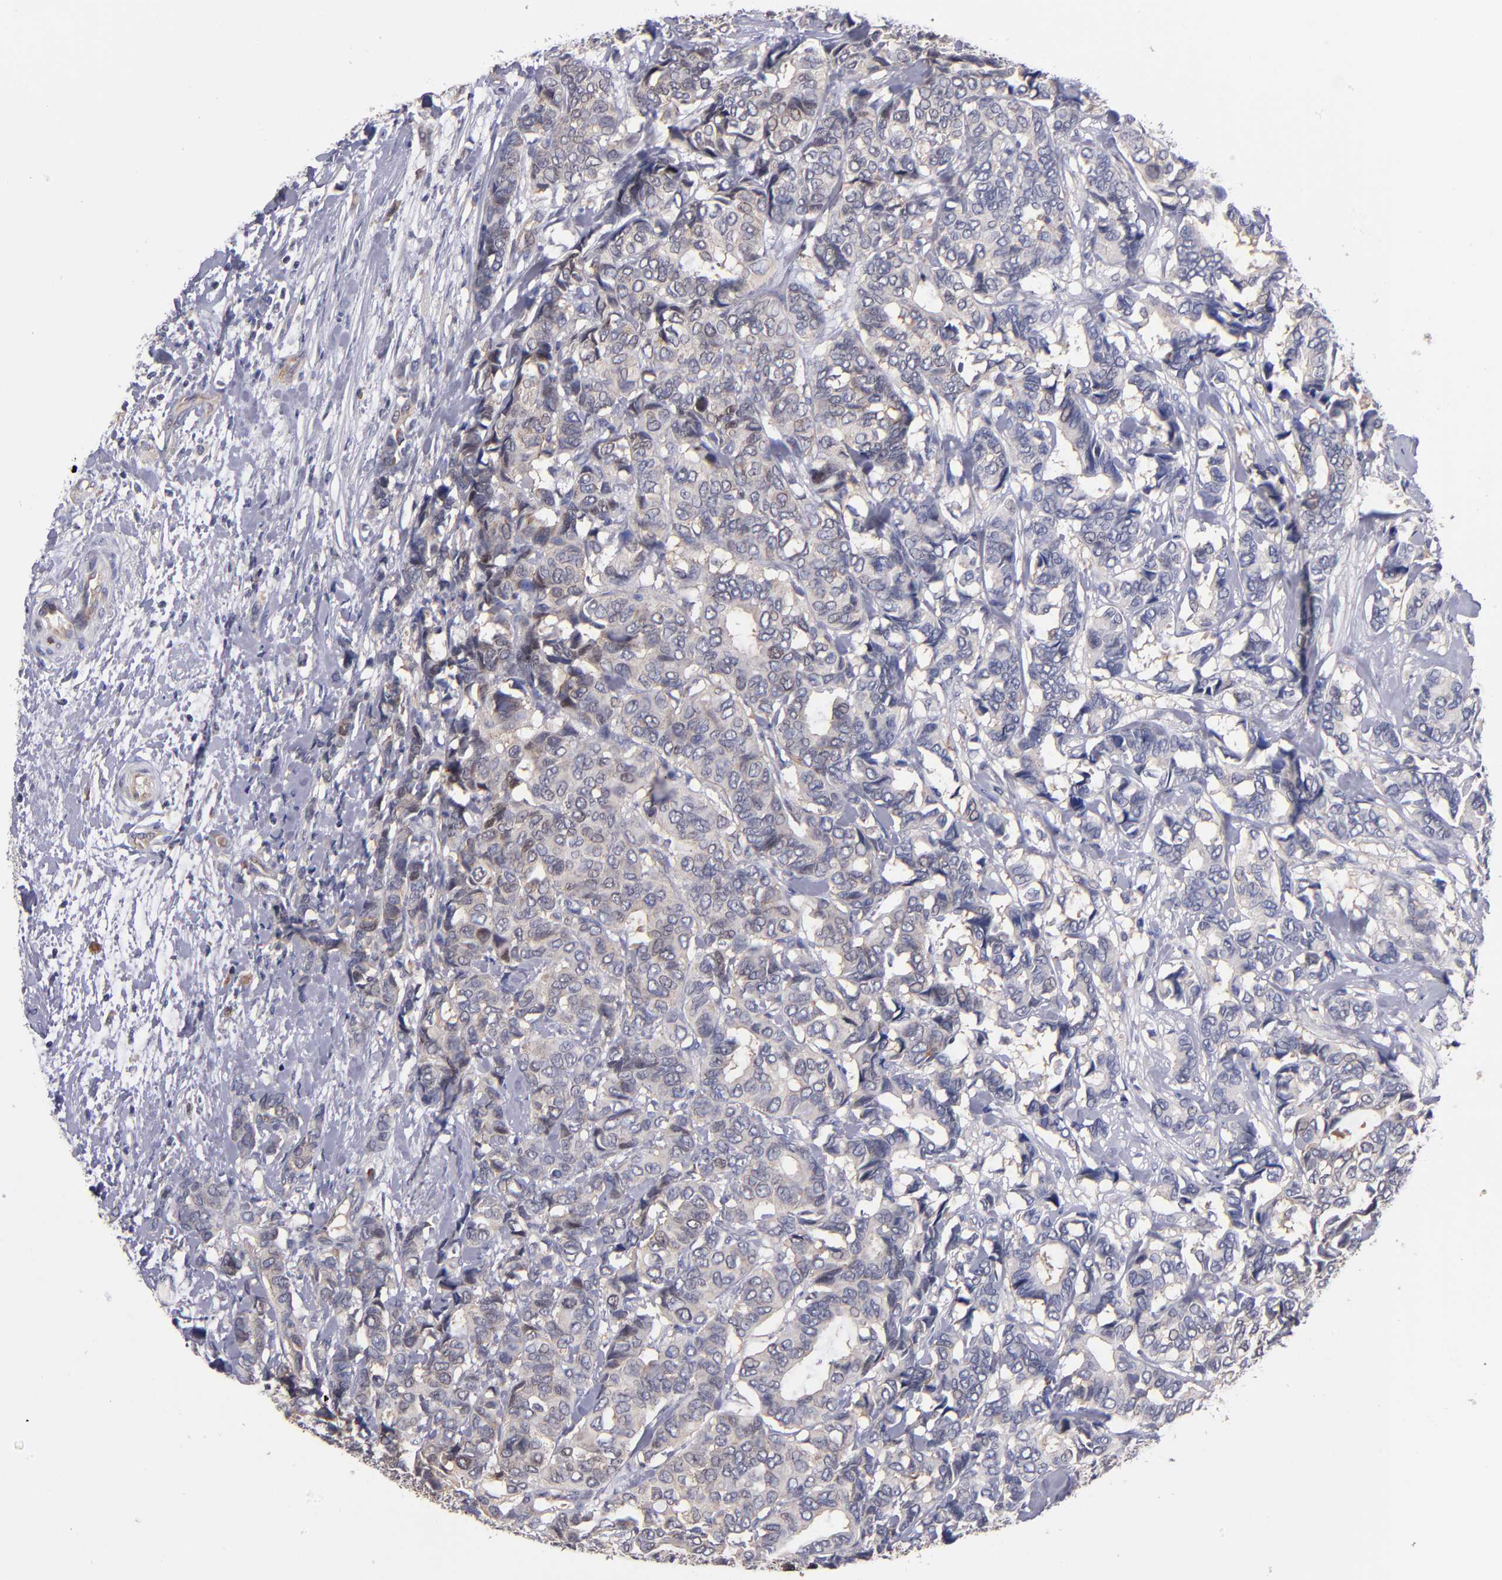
{"staining": {"intensity": "weak", "quantity": ">75%", "location": "cytoplasmic/membranous"}, "tissue": "breast cancer", "cell_type": "Tumor cells", "image_type": "cancer", "snomed": [{"axis": "morphology", "description": "Duct carcinoma"}, {"axis": "topography", "description": "Breast"}], "caption": "Breast infiltrating ductal carcinoma tissue shows weak cytoplasmic/membranous positivity in about >75% of tumor cells, visualized by immunohistochemistry. (DAB (3,3'-diaminobenzidine) = brown stain, brightfield microscopy at high magnification).", "gene": "EIF3L", "patient": {"sex": "female", "age": 87}}